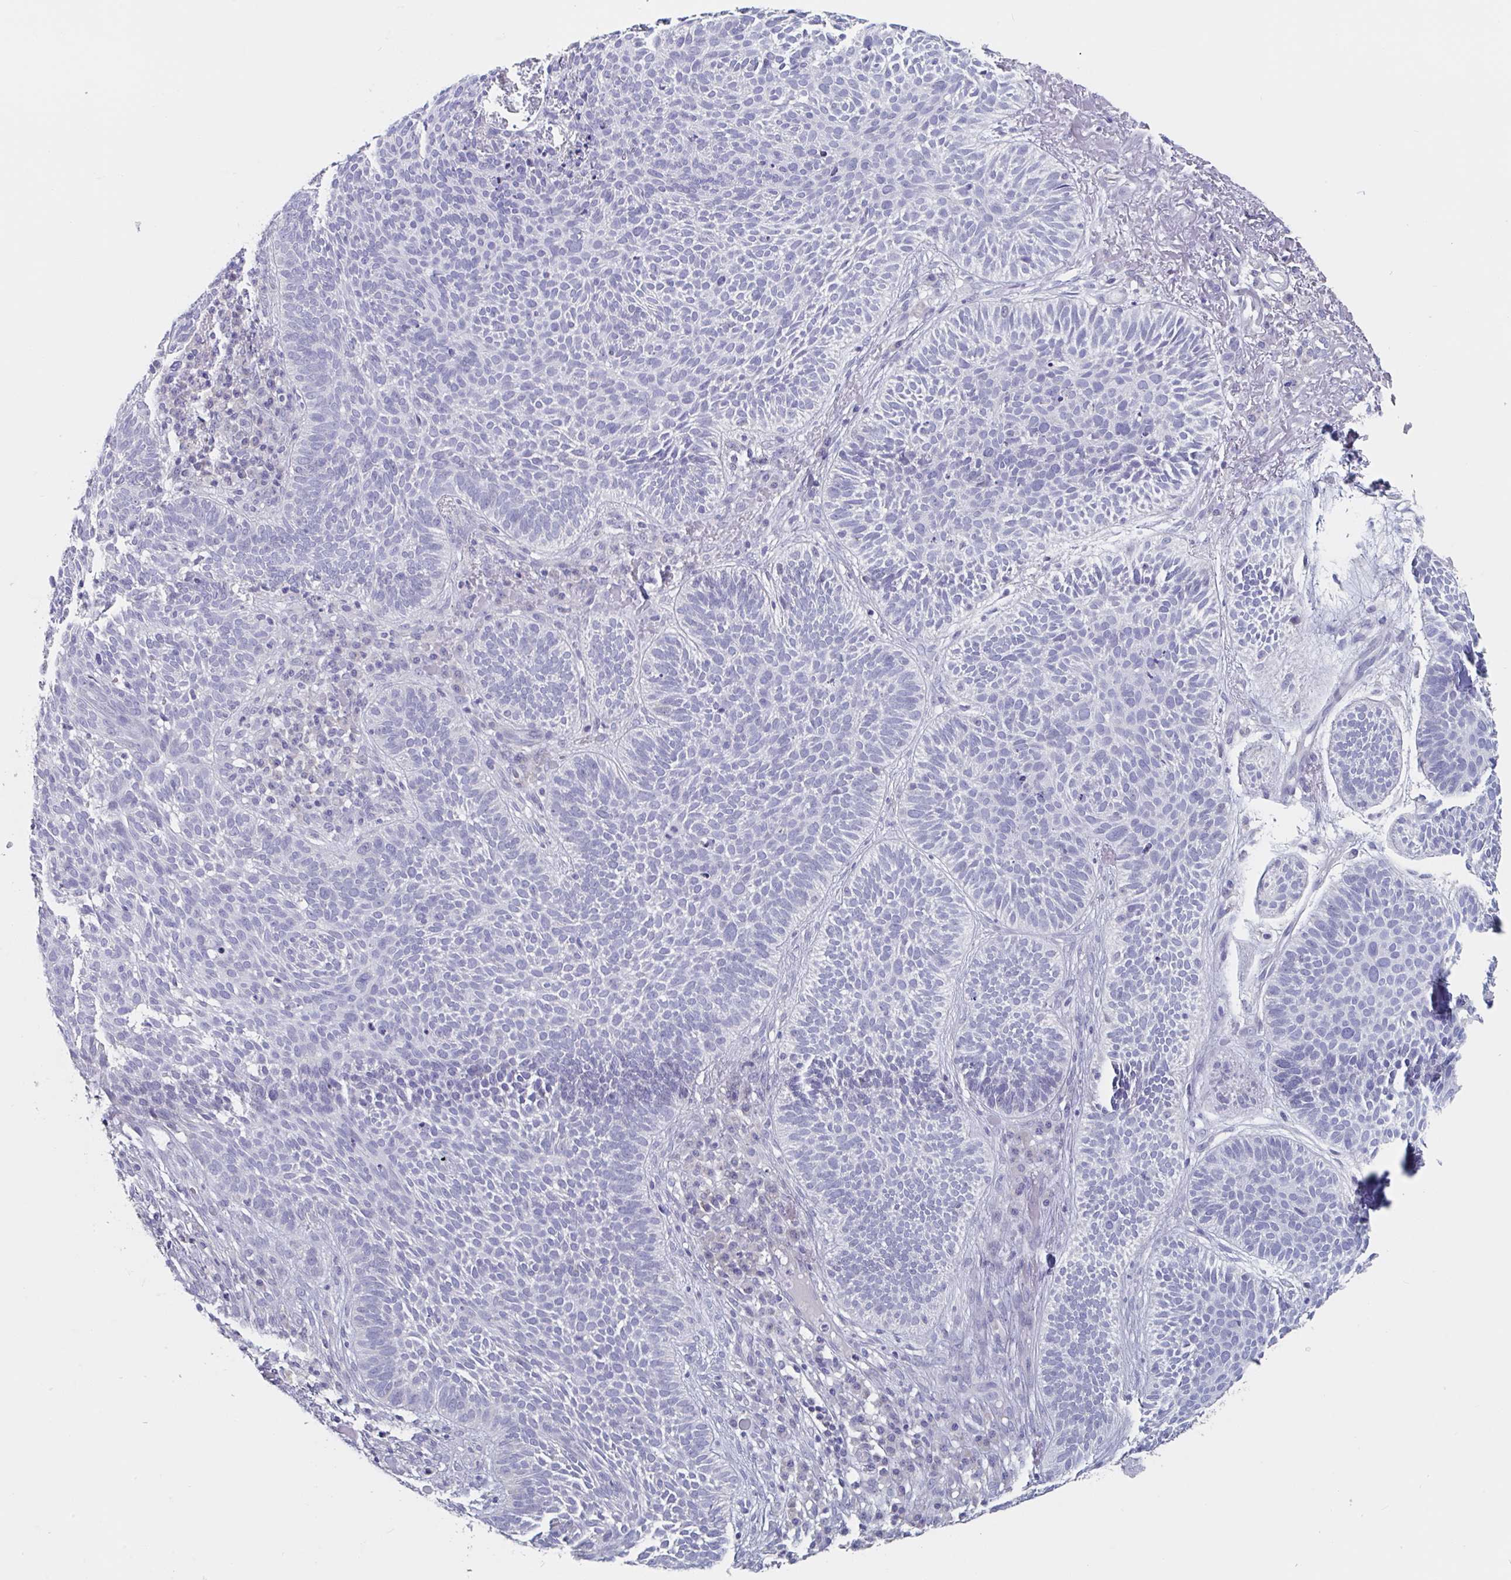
{"staining": {"intensity": "negative", "quantity": "none", "location": "none"}, "tissue": "skin cancer", "cell_type": "Tumor cells", "image_type": "cancer", "snomed": [{"axis": "morphology", "description": "Basal cell carcinoma"}, {"axis": "topography", "description": "Skin"}, {"axis": "topography", "description": "Skin of face"}], "caption": "Immunohistochemistry micrograph of neoplastic tissue: human skin cancer (basal cell carcinoma) stained with DAB (3,3'-diaminobenzidine) reveals no significant protein expression in tumor cells.", "gene": "ABHD16A", "patient": {"sex": "female", "age": 82}}